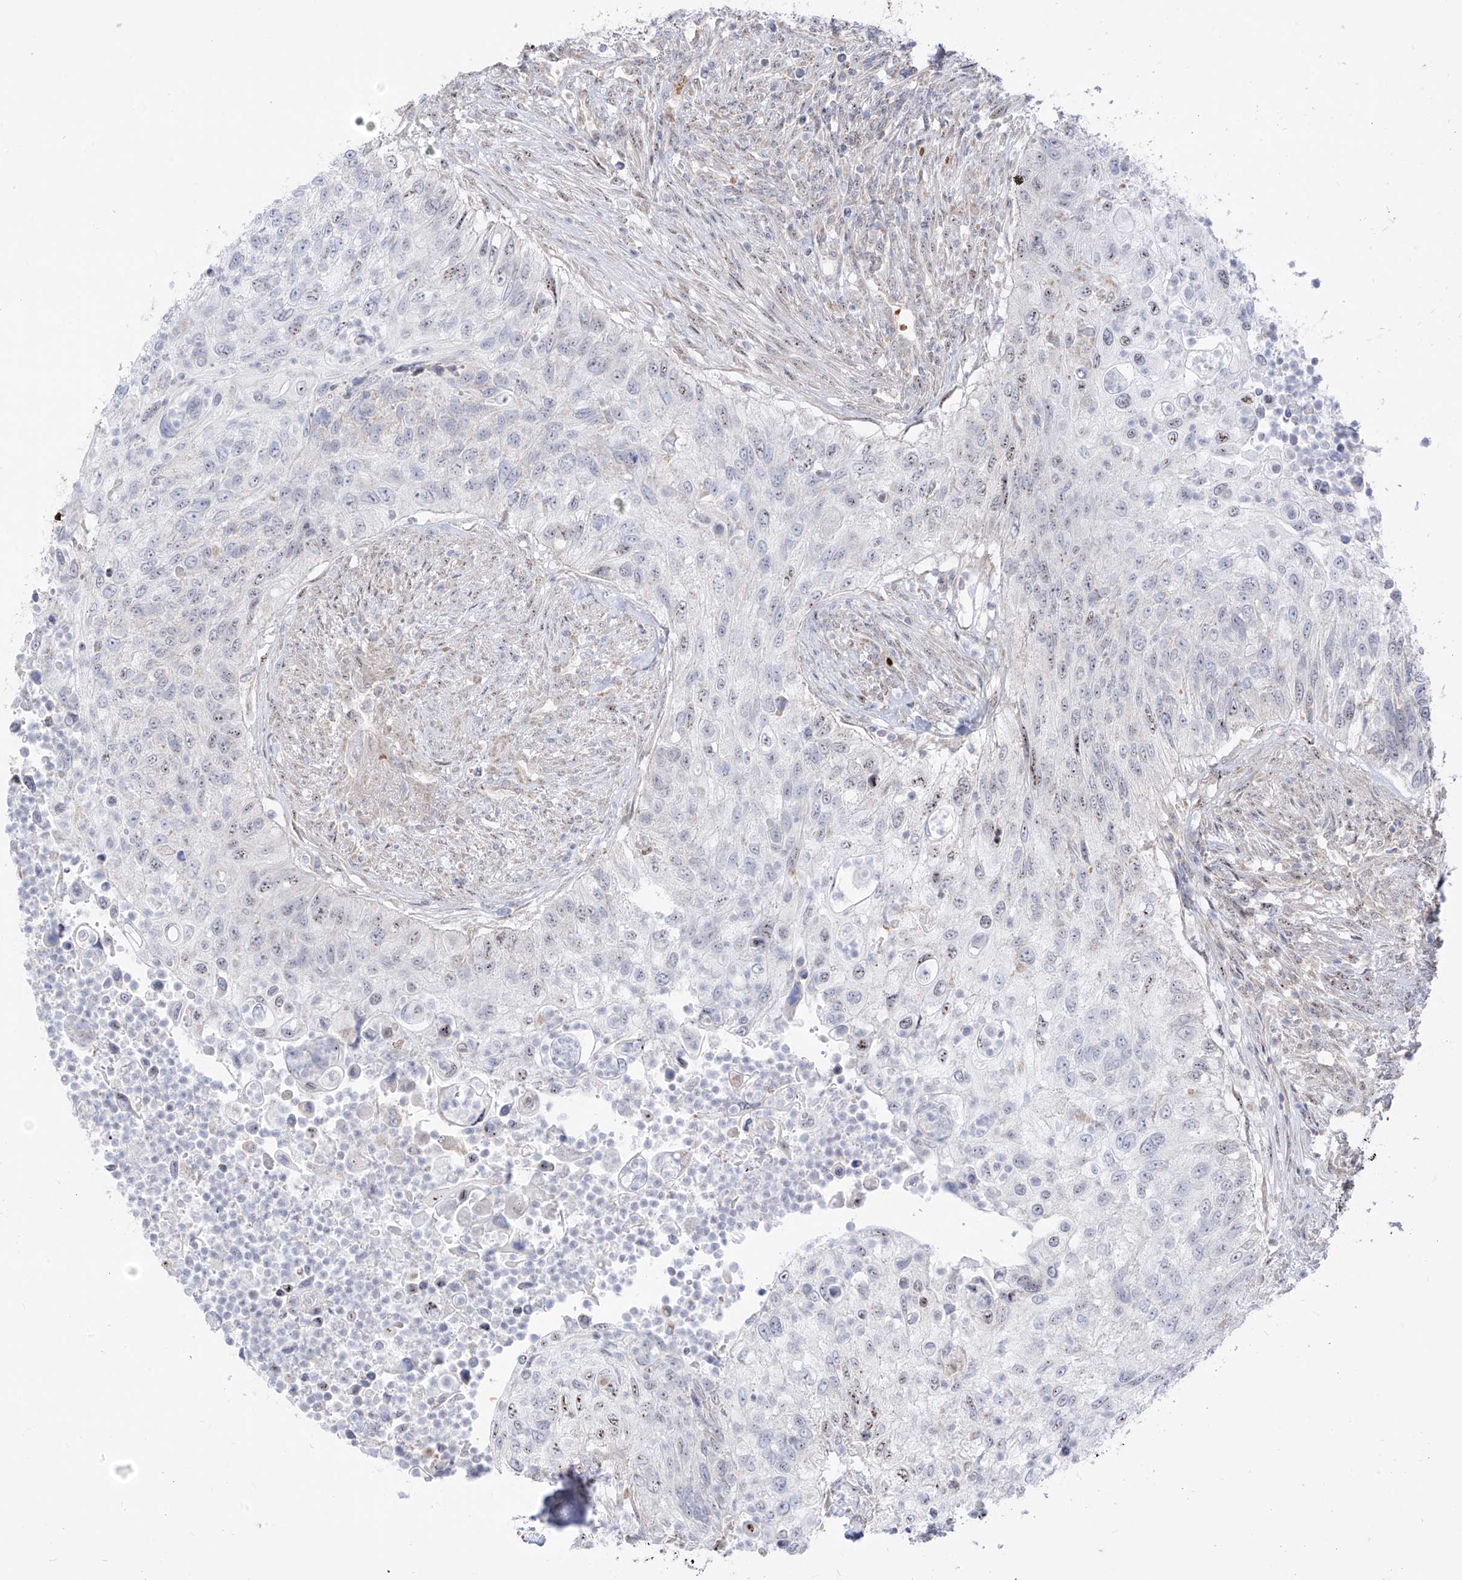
{"staining": {"intensity": "negative", "quantity": "none", "location": "none"}, "tissue": "urothelial cancer", "cell_type": "Tumor cells", "image_type": "cancer", "snomed": [{"axis": "morphology", "description": "Urothelial carcinoma, High grade"}, {"axis": "topography", "description": "Urinary bladder"}], "caption": "The photomicrograph shows no significant expression in tumor cells of high-grade urothelial carcinoma.", "gene": "ARHGEF40", "patient": {"sex": "female", "age": 60}}